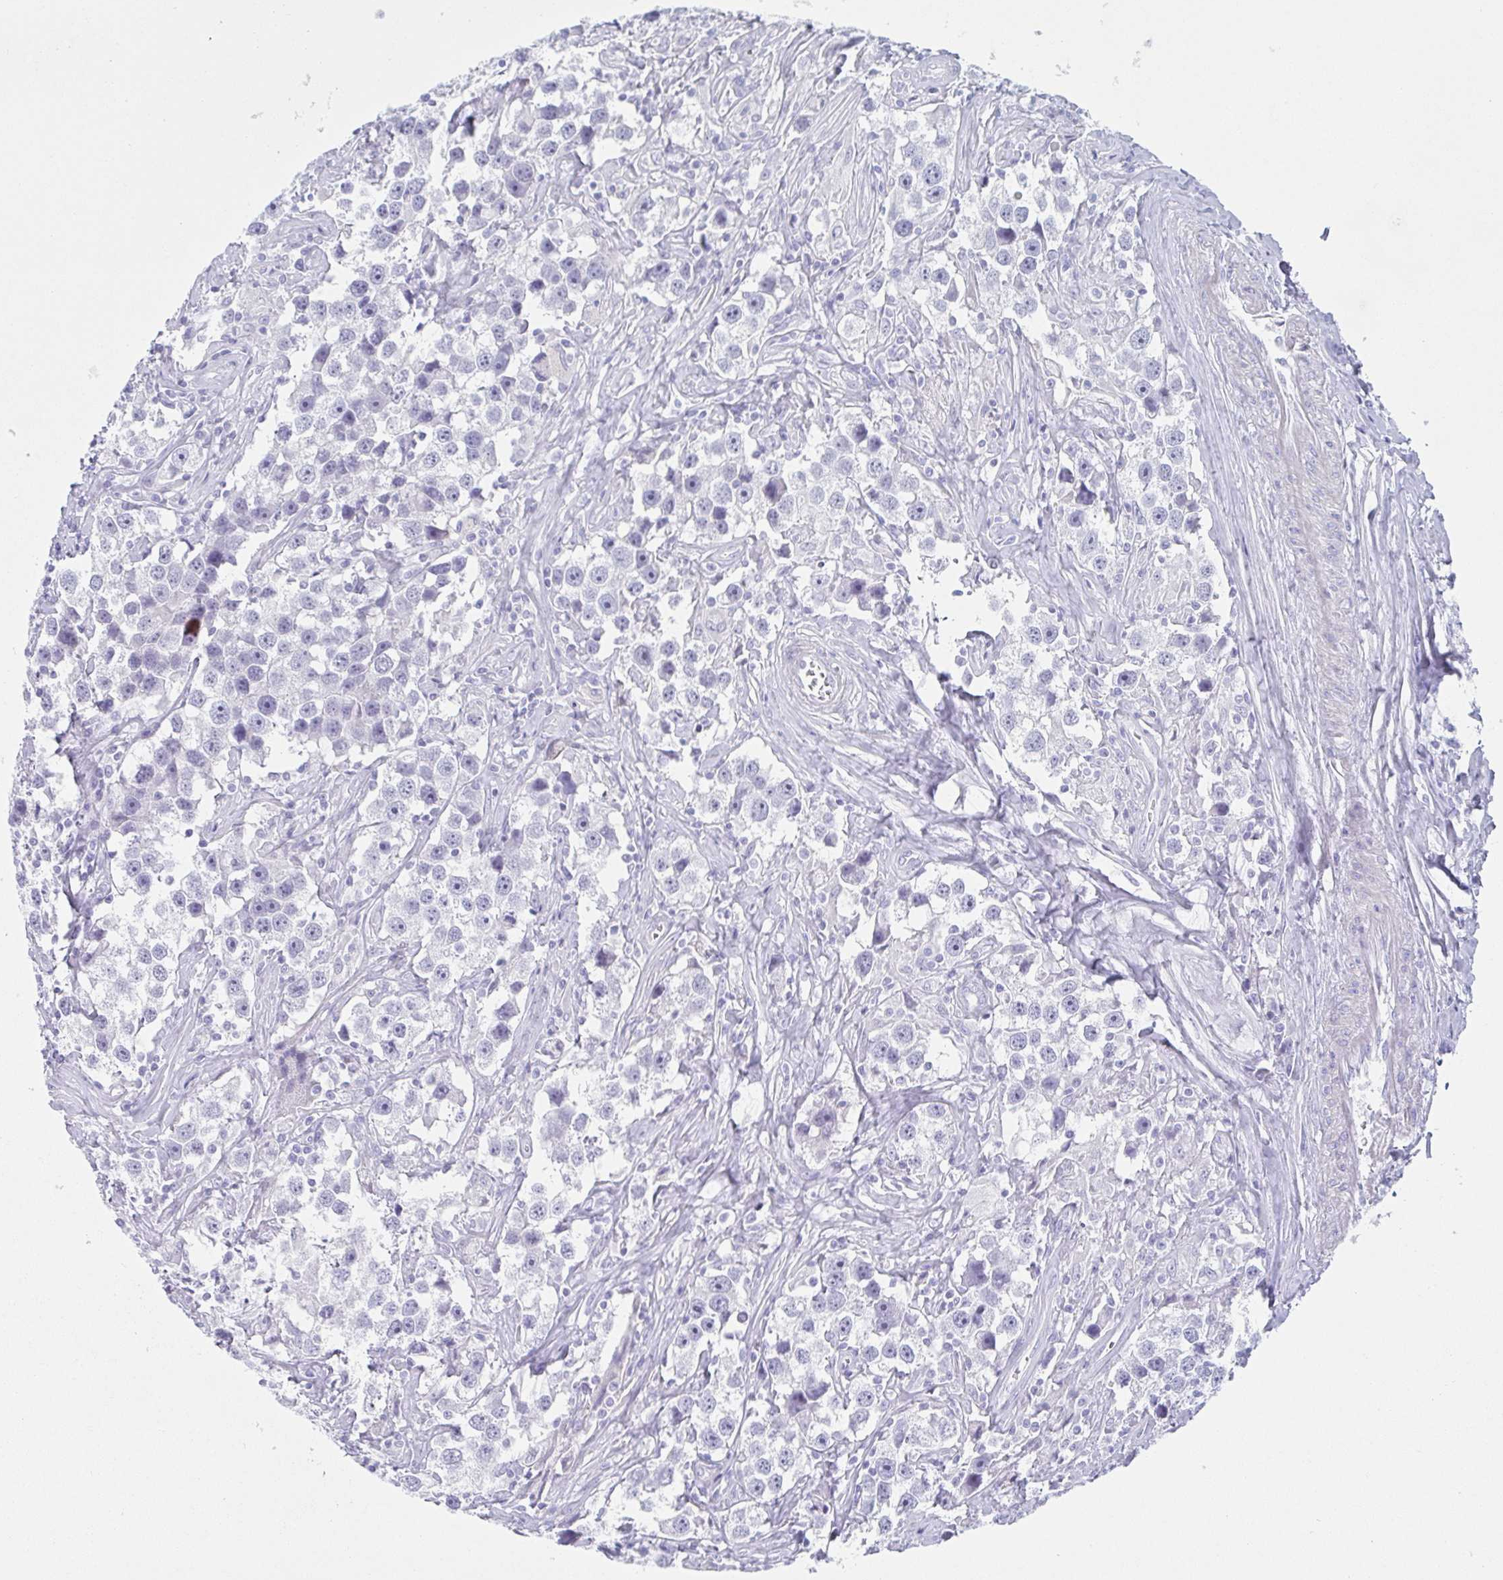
{"staining": {"intensity": "negative", "quantity": "none", "location": "none"}, "tissue": "testis cancer", "cell_type": "Tumor cells", "image_type": "cancer", "snomed": [{"axis": "morphology", "description": "Seminoma, NOS"}, {"axis": "topography", "description": "Testis"}], "caption": "This is an immunohistochemistry histopathology image of testis cancer. There is no expression in tumor cells.", "gene": "TAGLN3", "patient": {"sex": "male", "age": 49}}